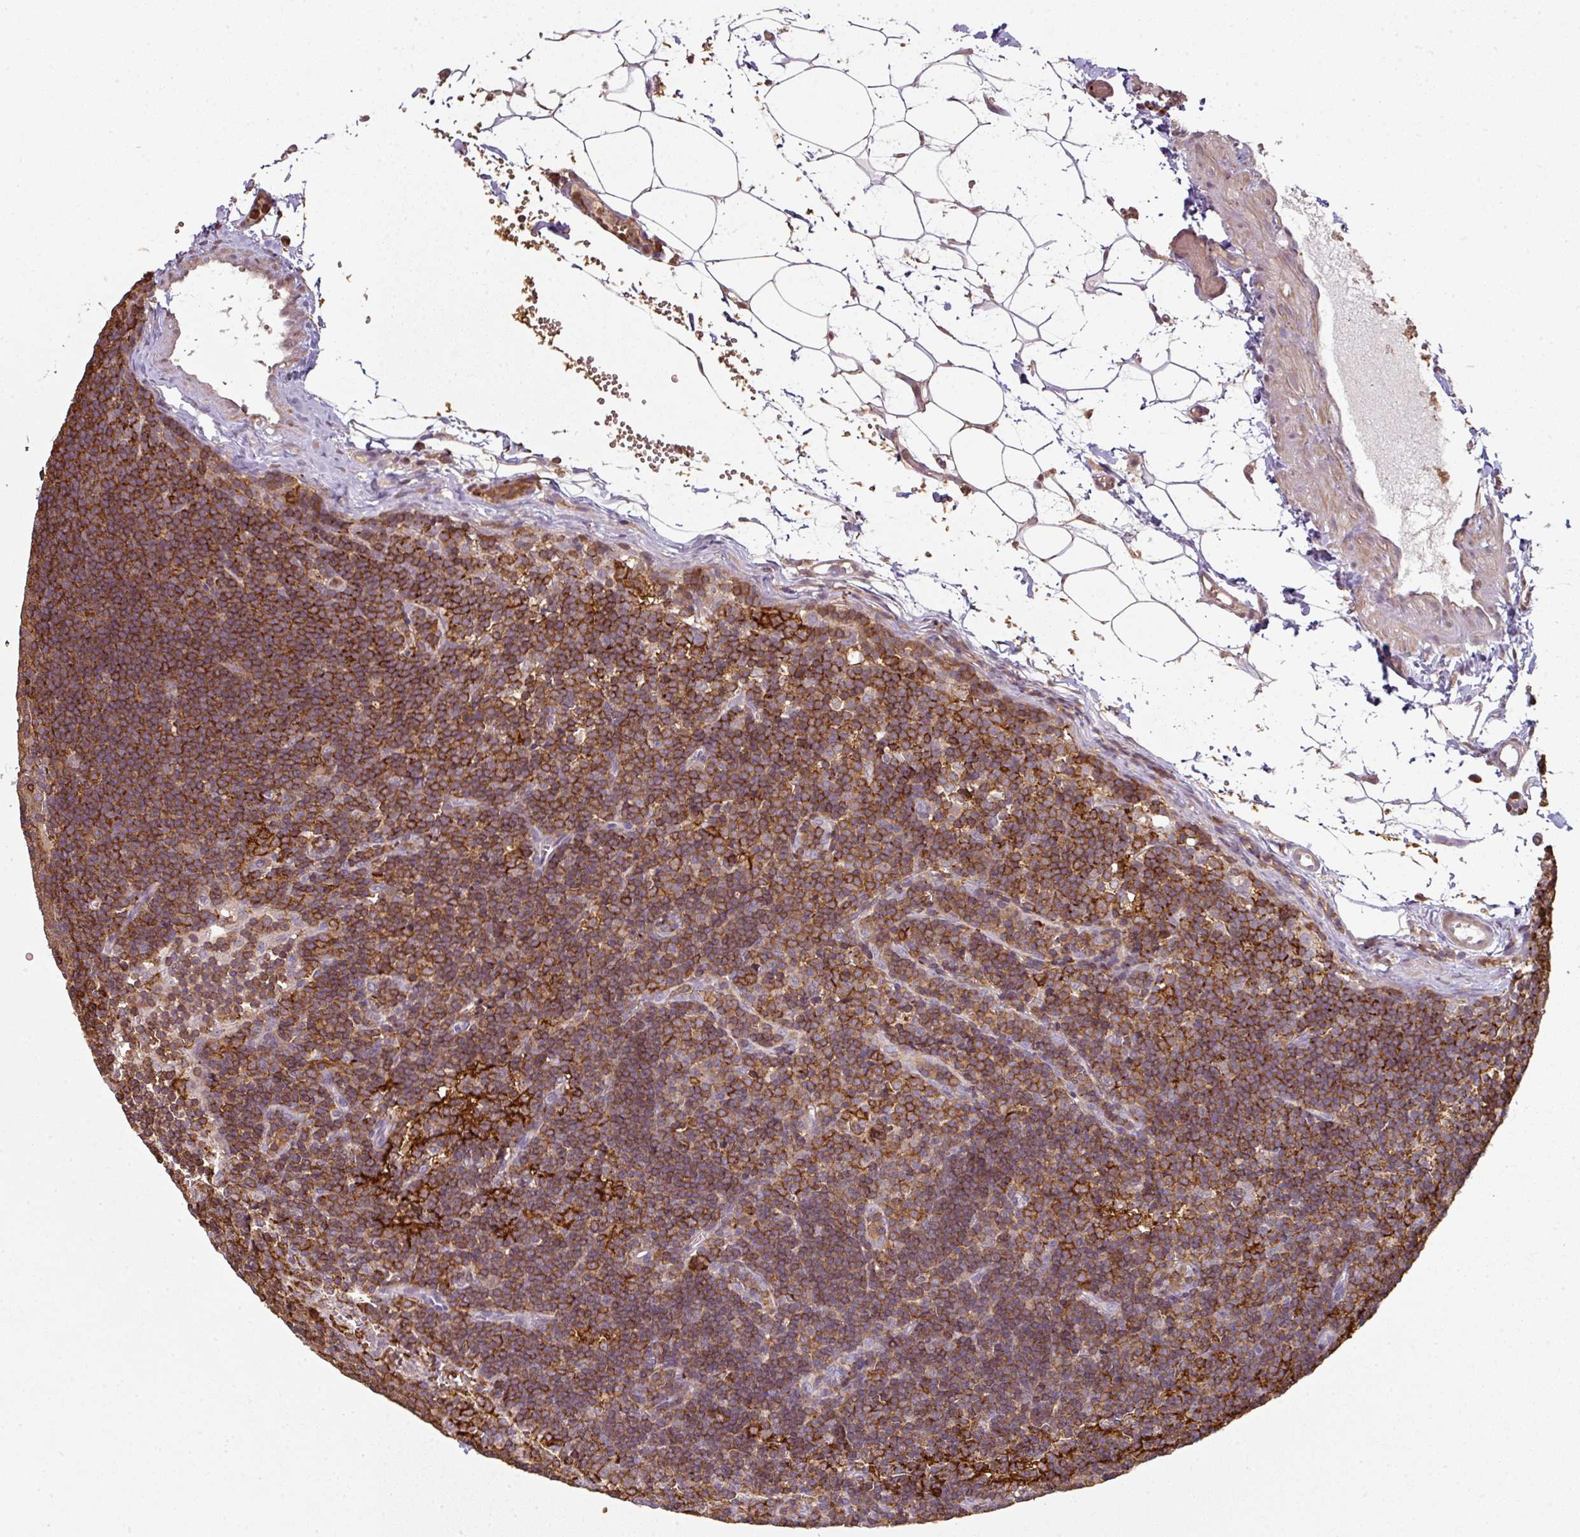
{"staining": {"intensity": "moderate", "quantity": "25%-75%", "location": "cytoplasmic/membranous"}, "tissue": "lymph node", "cell_type": "Germinal center cells", "image_type": "normal", "snomed": [{"axis": "morphology", "description": "Normal tissue, NOS"}, {"axis": "topography", "description": "Lymph node"}], "caption": "Protein staining of normal lymph node reveals moderate cytoplasmic/membranous expression in approximately 25%-75% of germinal center cells.", "gene": "OLFML2B", "patient": {"sex": "female", "age": 29}}